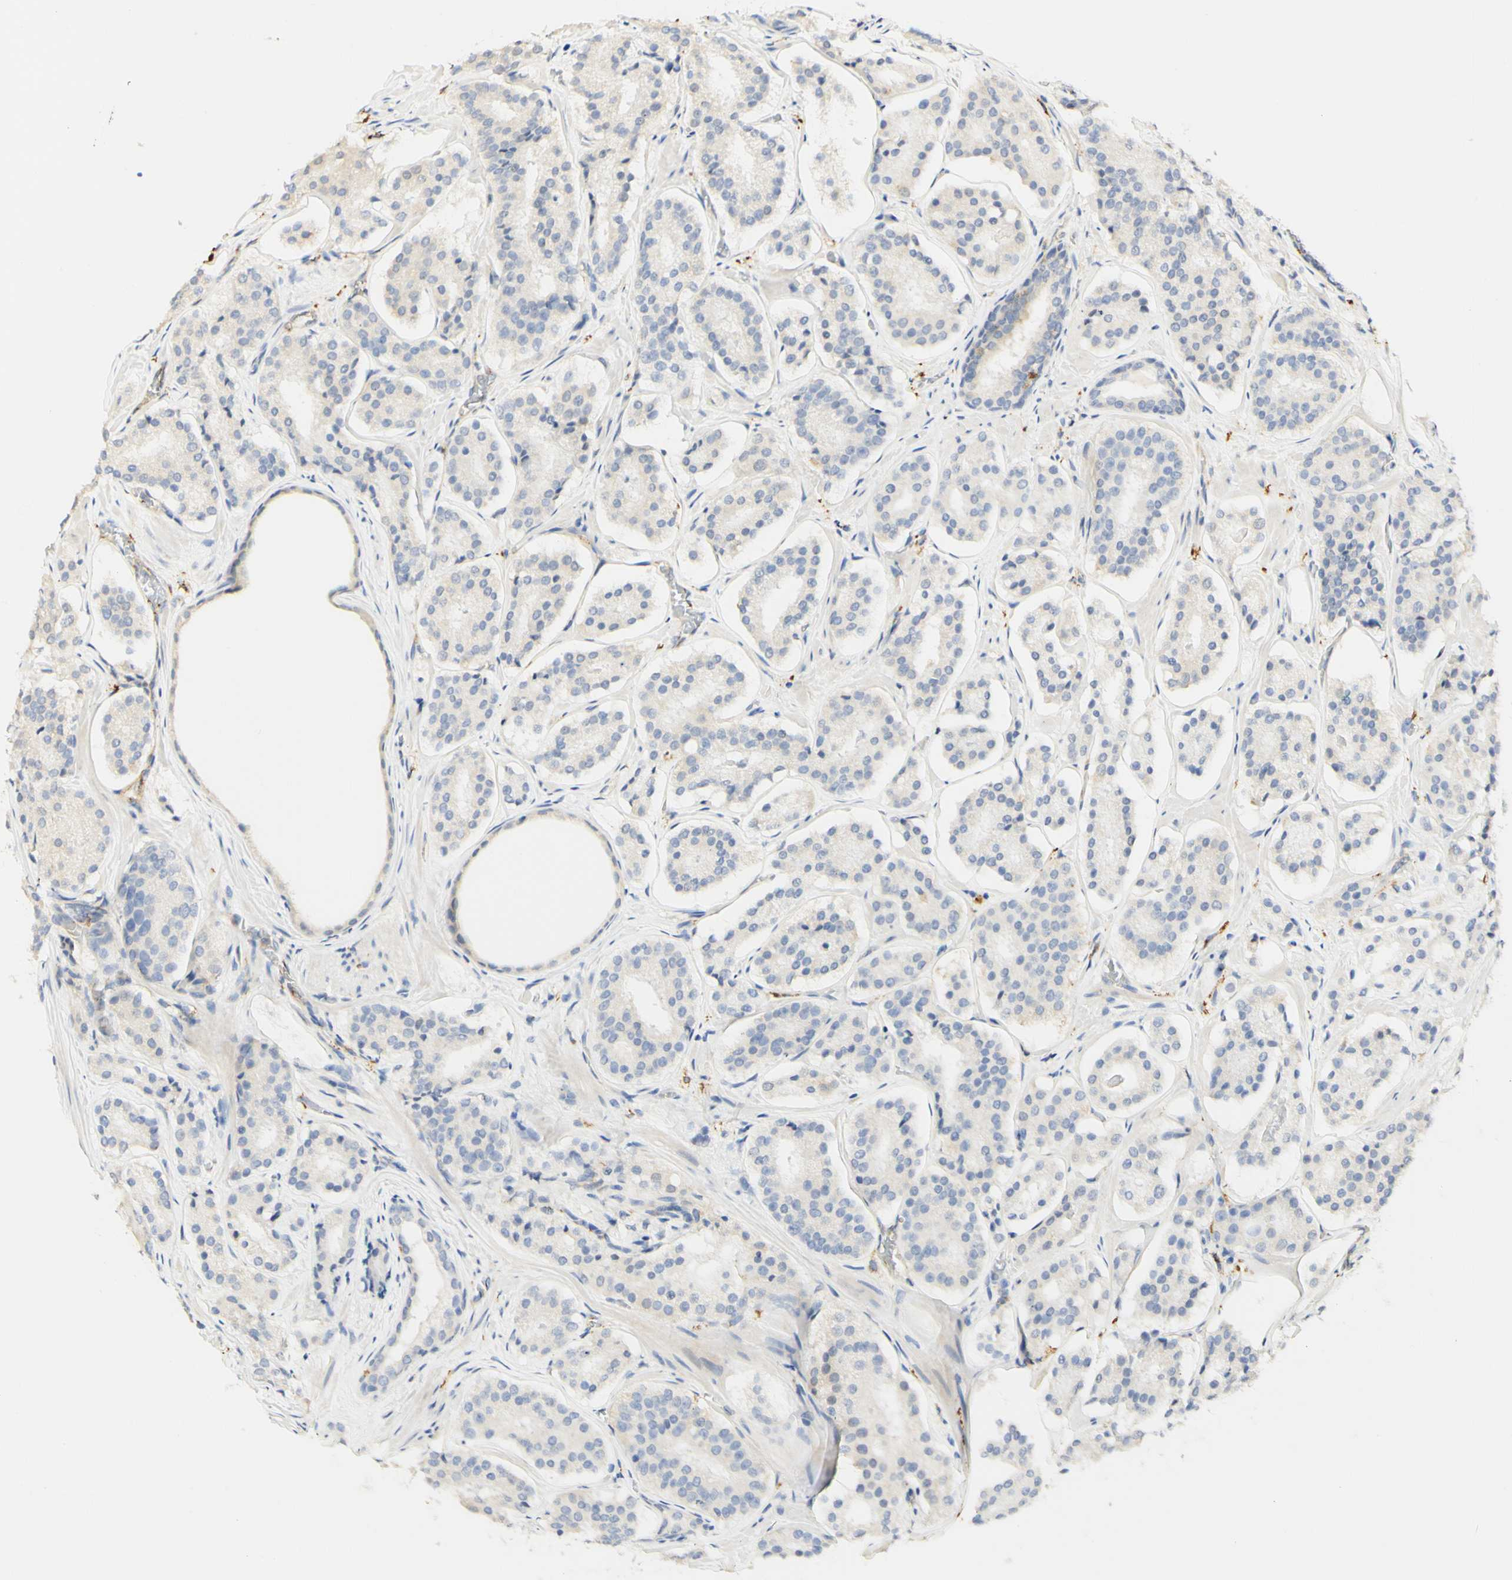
{"staining": {"intensity": "weak", "quantity": "<25%", "location": "cytoplasmic/membranous"}, "tissue": "prostate cancer", "cell_type": "Tumor cells", "image_type": "cancer", "snomed": [{"axis": "morphology", "description": "Adenocarcinoma, High grade"}, {"axis": "topography", "description": "Prostate"}], "caption": "Tumor cells are negative for protein expression in human prostate cancer (high-grade adenocarcinoma).", "gene": "FCGRT", "patient": {"sex": "male", "age": 60}}